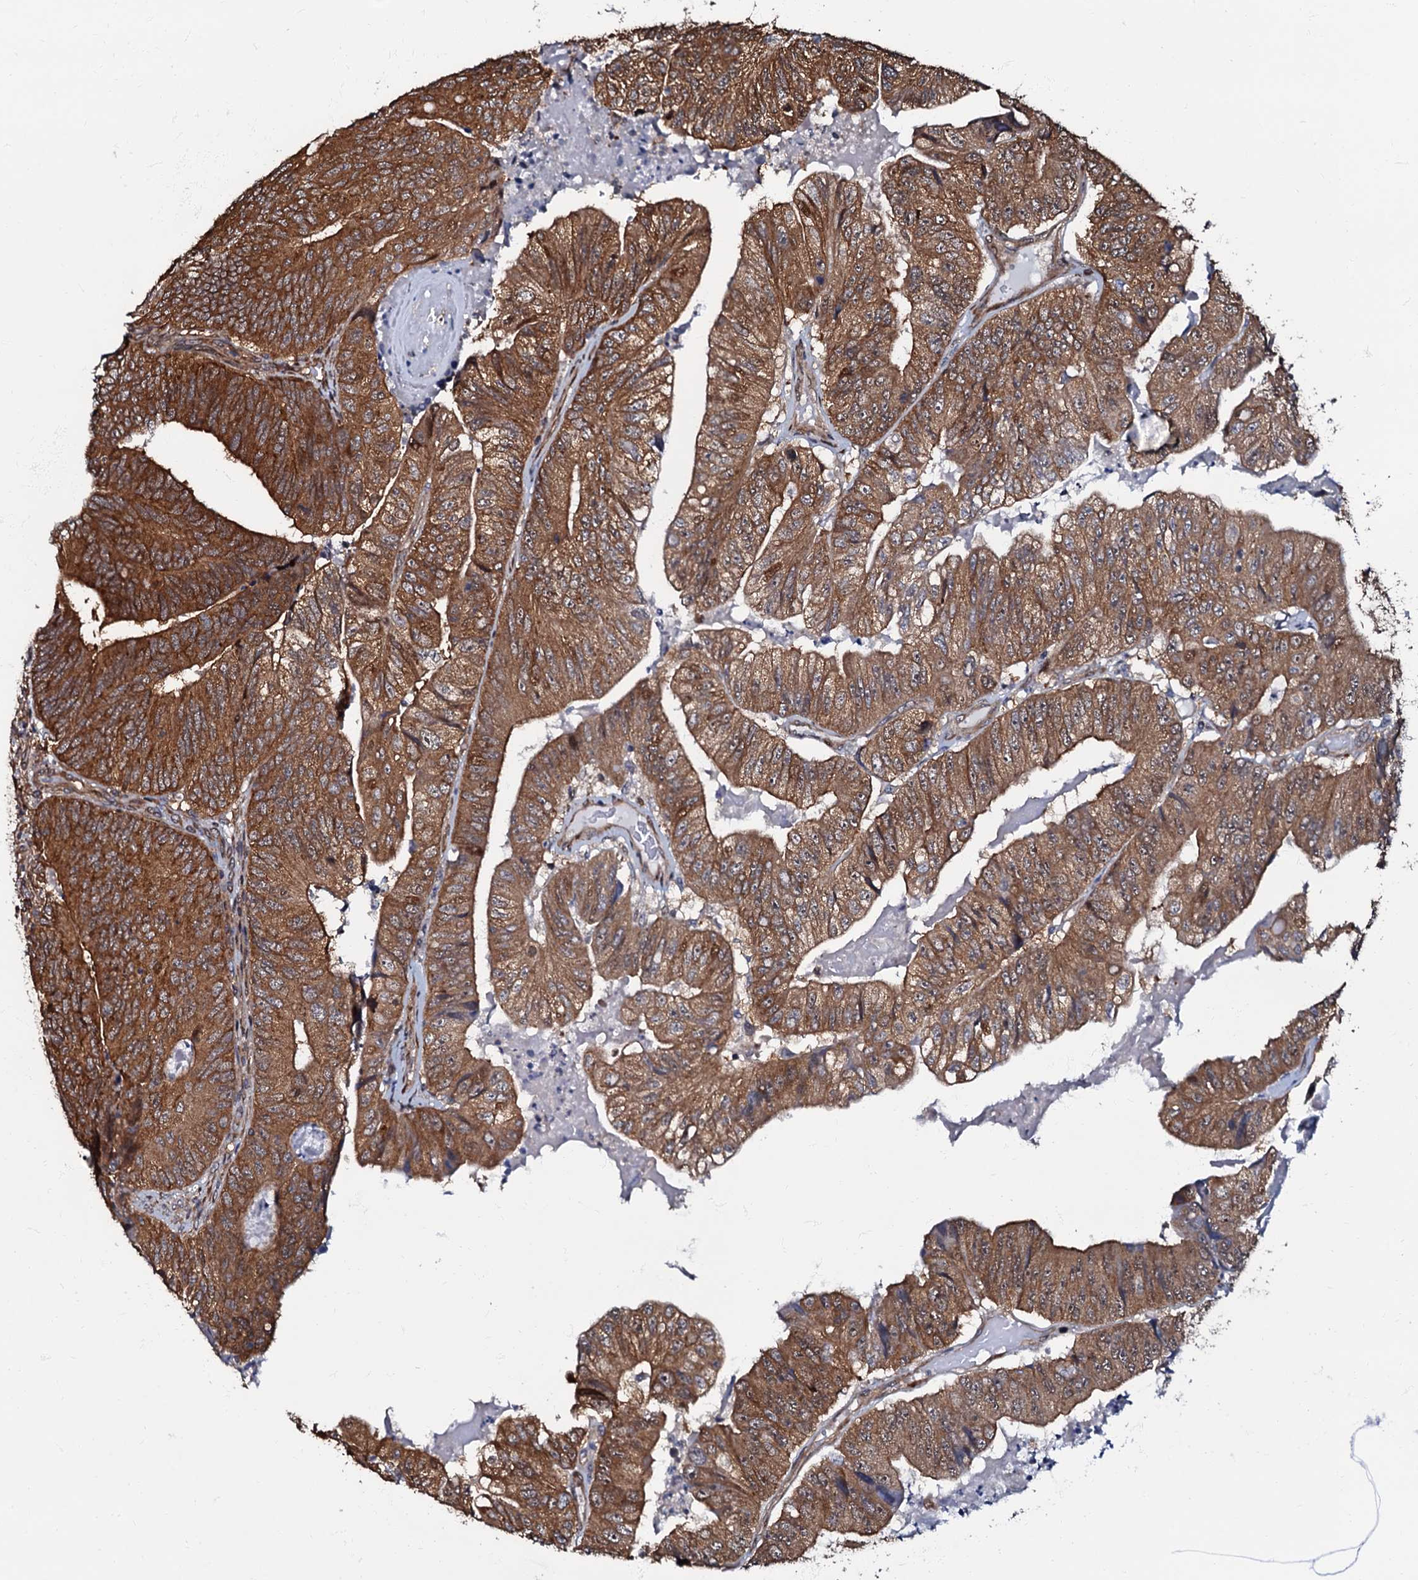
{"staining": {"intensity": "strong", "quantity": ">75%", "location": "cytoplasmic/membranous"}, "tissue": "colorectal cancer", "cell_type": "Tumor cells", "image_type": "cancer", "snomed": [{"axis": "morphology", "description": "Adenocarcinoma, NOS"}, {"axis": "topography", "description": "Colon"}], "caption": "Colorectal cancer (adenocarcinoma) was stained to show a protein in brown. There is high levels of strong cytoplasmic/membranous staining in about >75% of tumor cells. The staining was performed using DAB (3,3'-diaminobenzidine), with brown indicating positive protein expression. Nuclei are stained blue with hematoxylin.", "gene": "OSBP", "patient": {"sex": "female", "age": 67}}